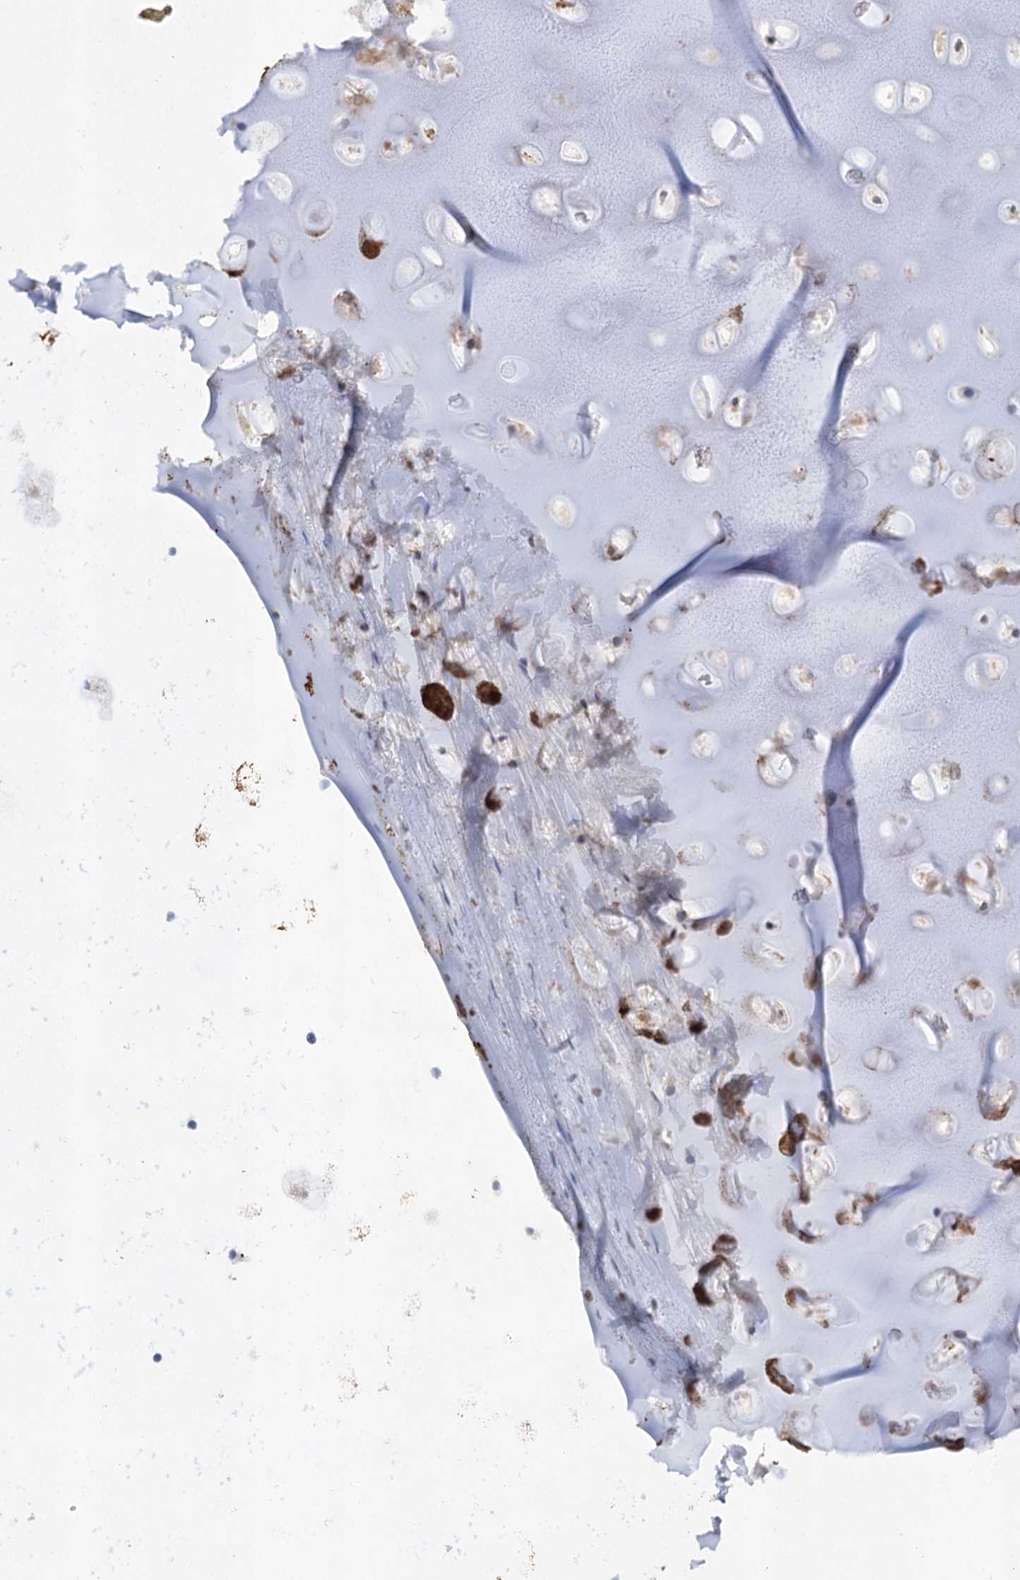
{"staining": {"intensity": "negative", "quantity": "none", "location": "none"}, "tissue": "adipose tissue", "cell_type": "Adipocytes", "image_type": "normal", "snomed": [{"axis": "morphology", "description": "Normal tissue, NOS"}, {"axis": "topography", "description": "Lymph node"}, {"axis": "topography", "description": "Bronchus"}], "caption": "An image of adipose tissue stained for a protein exhibits no brown staining in adipocytes. Nuclei are stained in blue.", "gene": "ATP4A", "patient": {"sex": "male", "age": 63}}